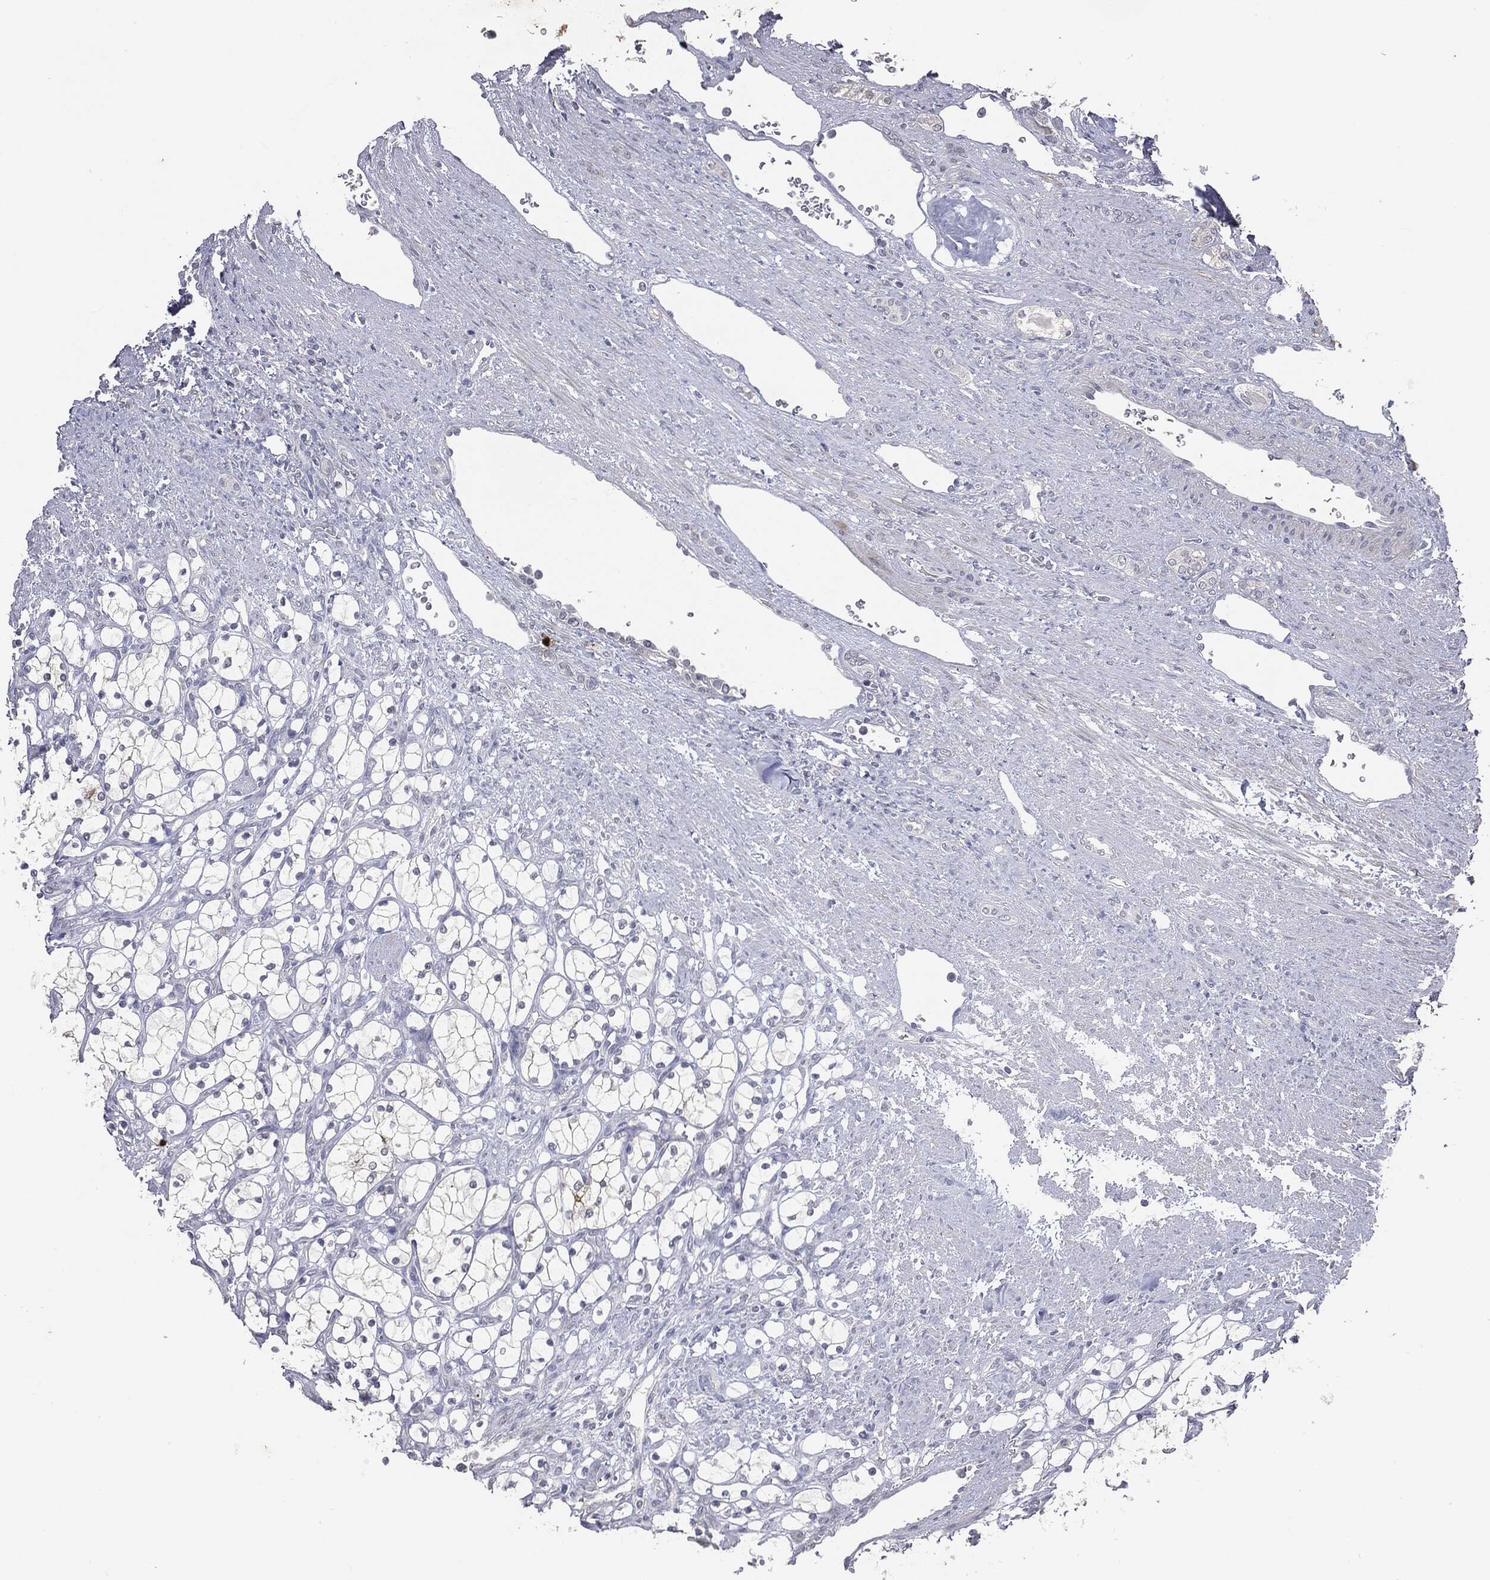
{"staining": {"intensity": "negative", "quantity": "none", "location": "none"}, "tissue": "renal cancer", "cell_type": "Tumor cells", "image_type": "cancer", "snomed": [{"axis": "morphology", "description": "Adenocarcinoma, NOS"}, {"axis": "topography", "description": "Kidney"}], "caption": "A histopathology image of human renal cancer is negative for staining in tumor cells.", "gene": "SLC2A2", "patient": {"sex": "female", "age": 69}}